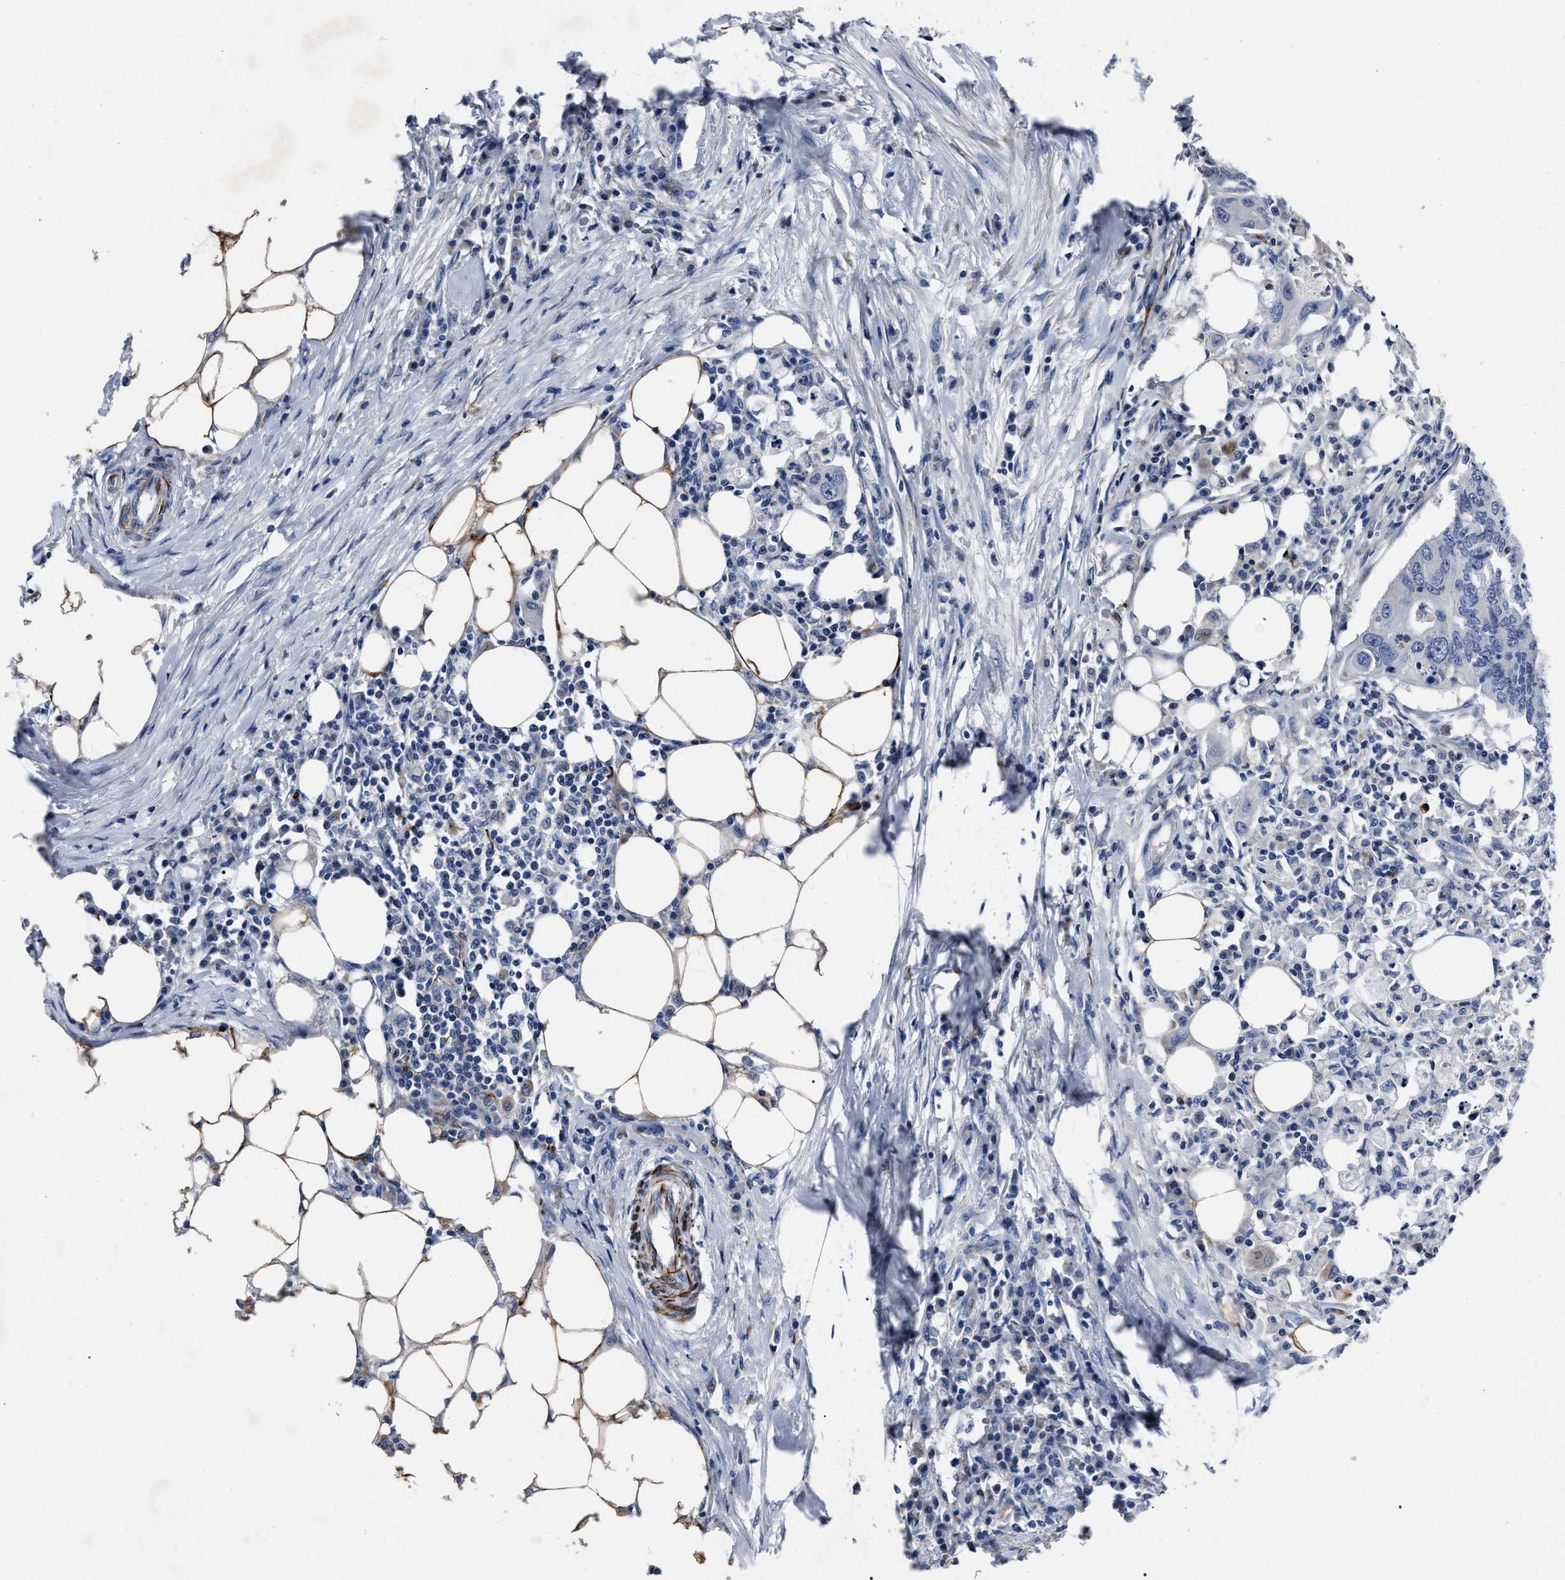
{"staining": {"intensity": "negative", "quantity": "none", "location": "none"}, "tissue": "colorectal cancer", "cell_type": "Tumor cells", "image_type": "cancer", "snomed": [{"axis": "morphology", "description": "Adenocarcinoma, NOS"}, {"axis": "topography", "description": "Colon"}], "caption": "There is no significant staining in tumor cells of colorectal adenocarcinoma. (Immunohistochemistry, brightfield microscopy, high magnification).", "gene": "OR10G3", "patient": {"sex": "male", "age": 71}}